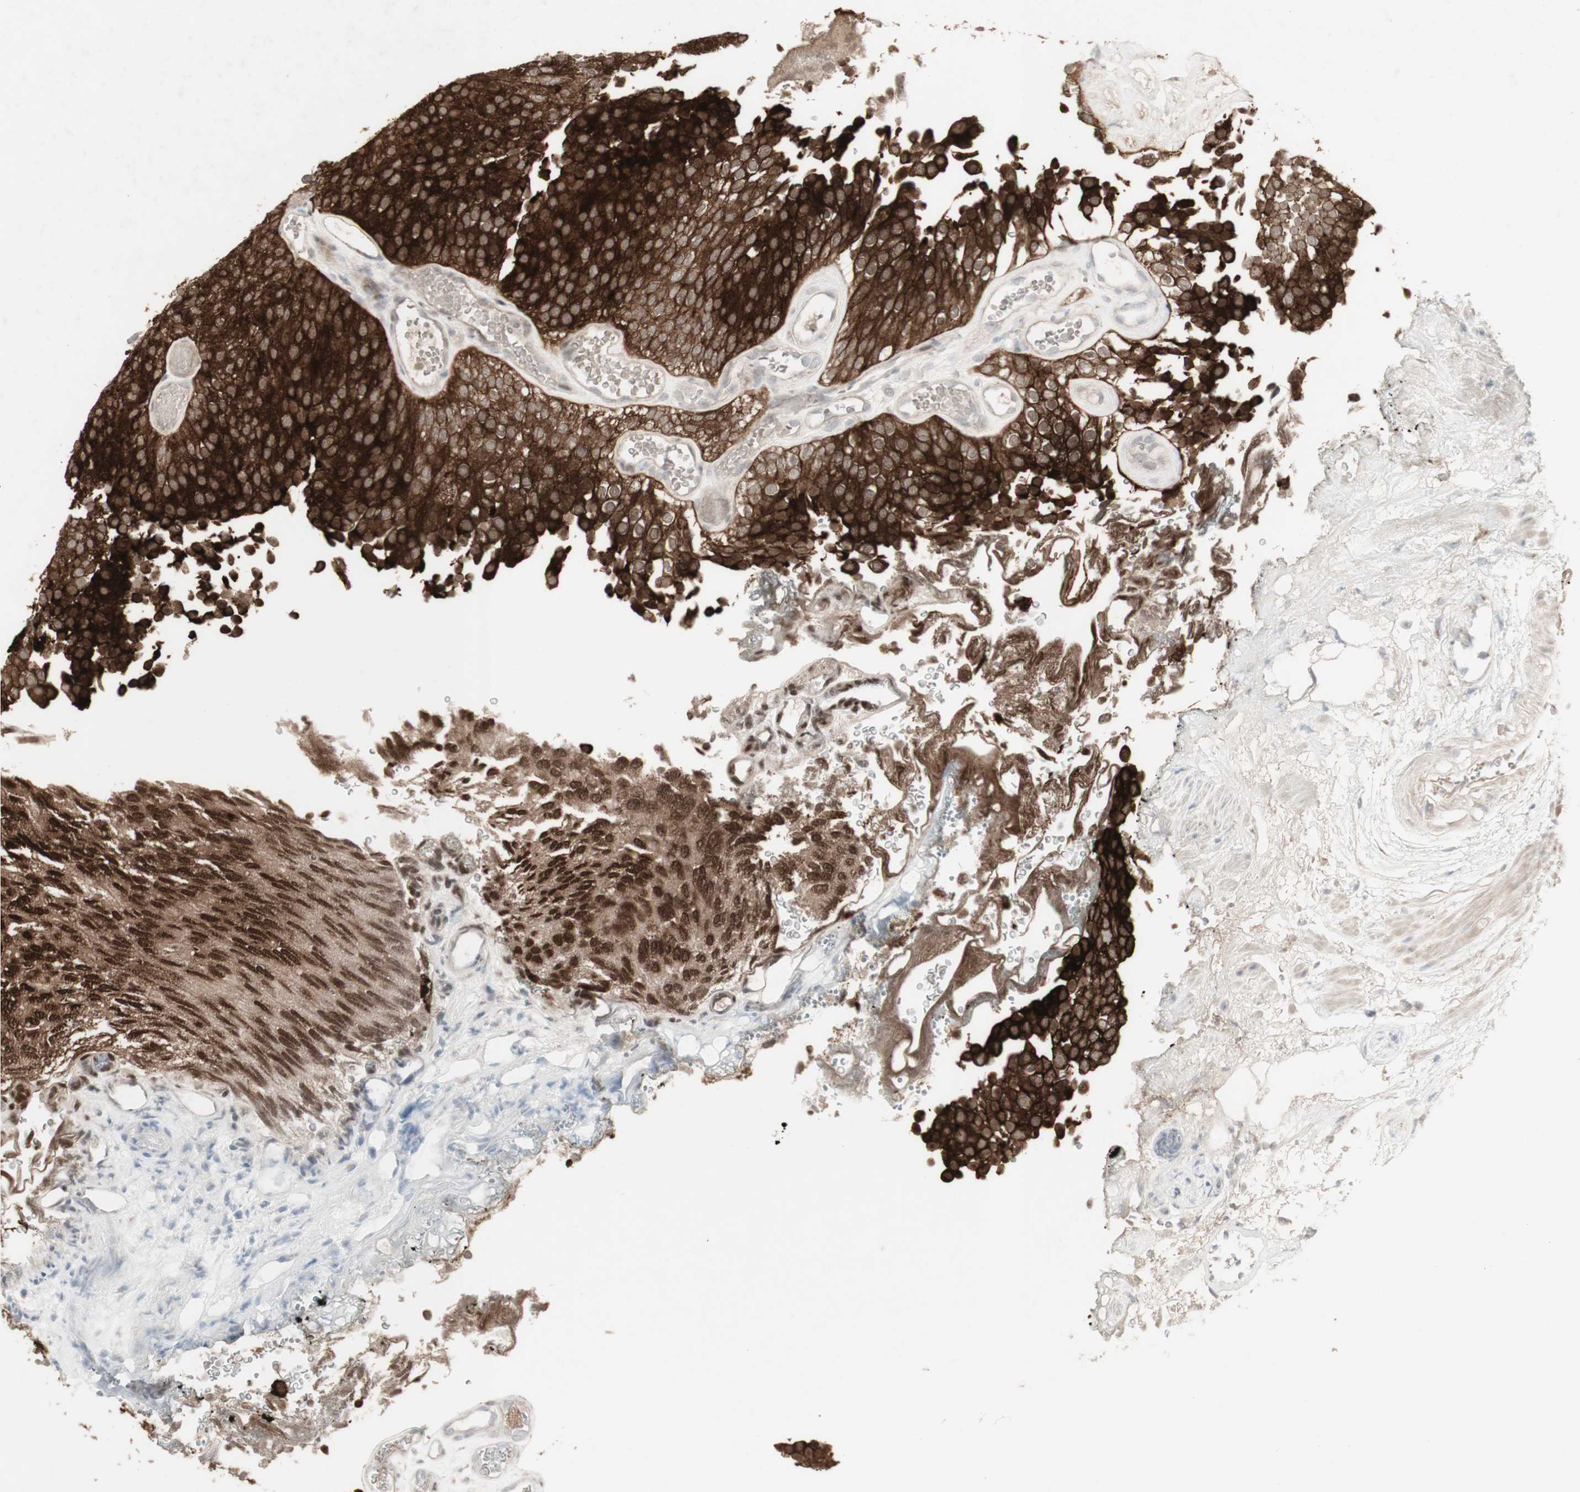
{"staining": {"intensity": "strong", "quantity": ">75%", "location": "cytoplasmic/membranous"}, "tissue": "urothelial cancer", "cell_type": "Tumor cells", "image_type": "cancer", "snomed": [{"axis": "morphology", "description": "Urothelial carcinoma, Low grade"}, {"axis": "topography", "description": "Urinary bladder"}], "caption": "Protein analysis of urothelial carcinoma (low-grade) tissue shows strong cytoplasmic/membranous positivity in about >75% of tumor cells. (IHC, brightfield microscopy, high magnification).", "gene": "C1orf116", "patient": {"sex": "male", "age": 78}}